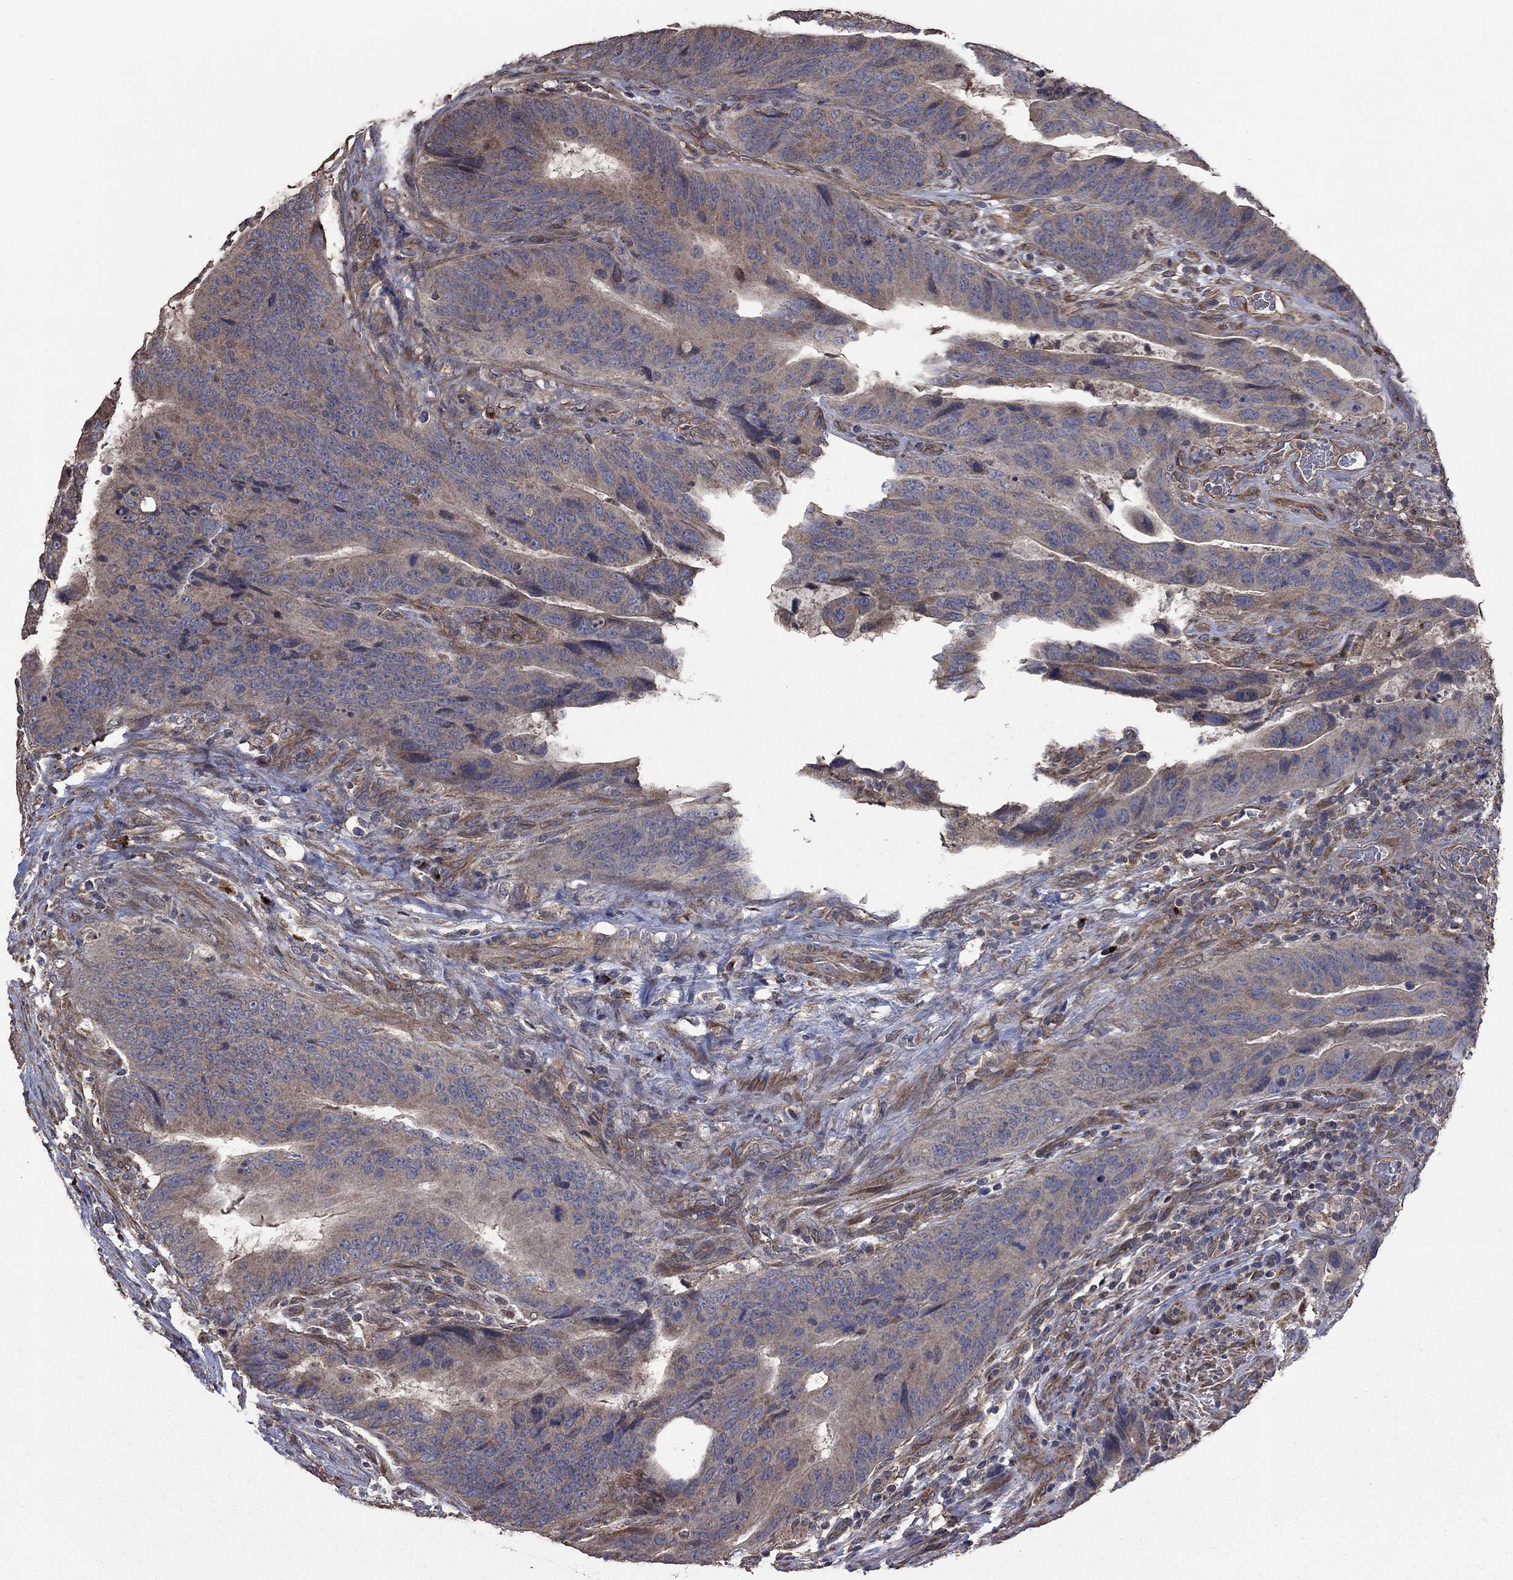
{"staining": {"intensity": "weak", "quantity": ">75%", "location": "cytoplasmic/membranous"}, "tissue": "colorectal cancer", "cell_type": "Tumor cells", "image_type": "cancer", "snomed": [{"axis": "morphology", "description": "Adenocarcinoma, NOS"}, {"axis": "topography", "description": "Colon"}], "caption": "Tumor cells exhibit low levels of weak cytoplasmic/membranous staining in approximately >75% of cells in human colorectal cancer (adenocarcinoma).", "gene": "FLT4", "patient": {"sex": "female", "age": 56}}